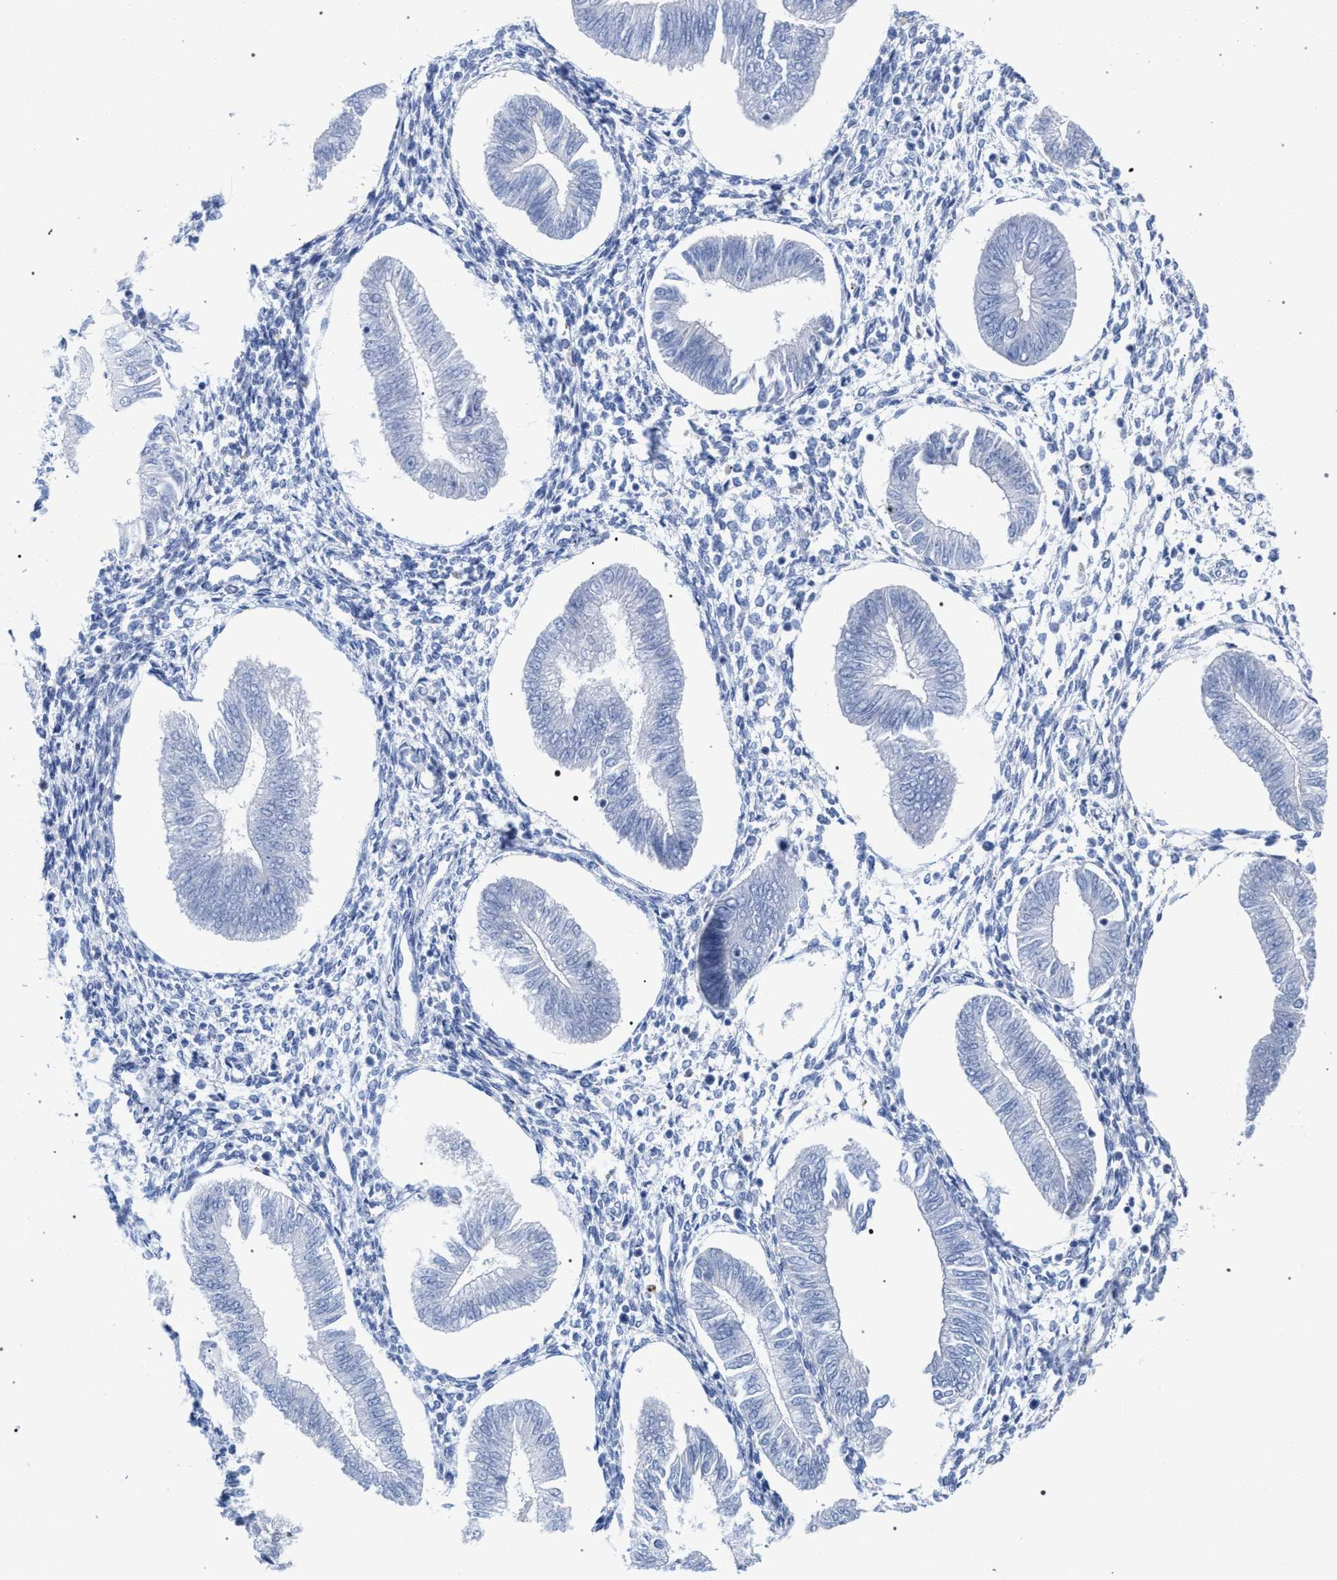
{"staining": {"intensity": "negative", "quantity": "none", "location": "none"}, "tissue": "endometrium", "cell_type": "Cells in endometrial stroma", "image_type": "normal", "snomed": [{"axis": "morphology", "description": "Normal tissue, NOS"}, {"axis": "topography", "description": "Endometrium"}], "caption": "Immunohistochemistry (IHC) micrograph of unremarkable endometrium: endometrium stained with DAB (3,3'-diaminobenzidine) shows no significant protein positivity in cells in endometrial stroma.", "gene": "FHOD3", "patient": {"sex": "female", "age": 50}}